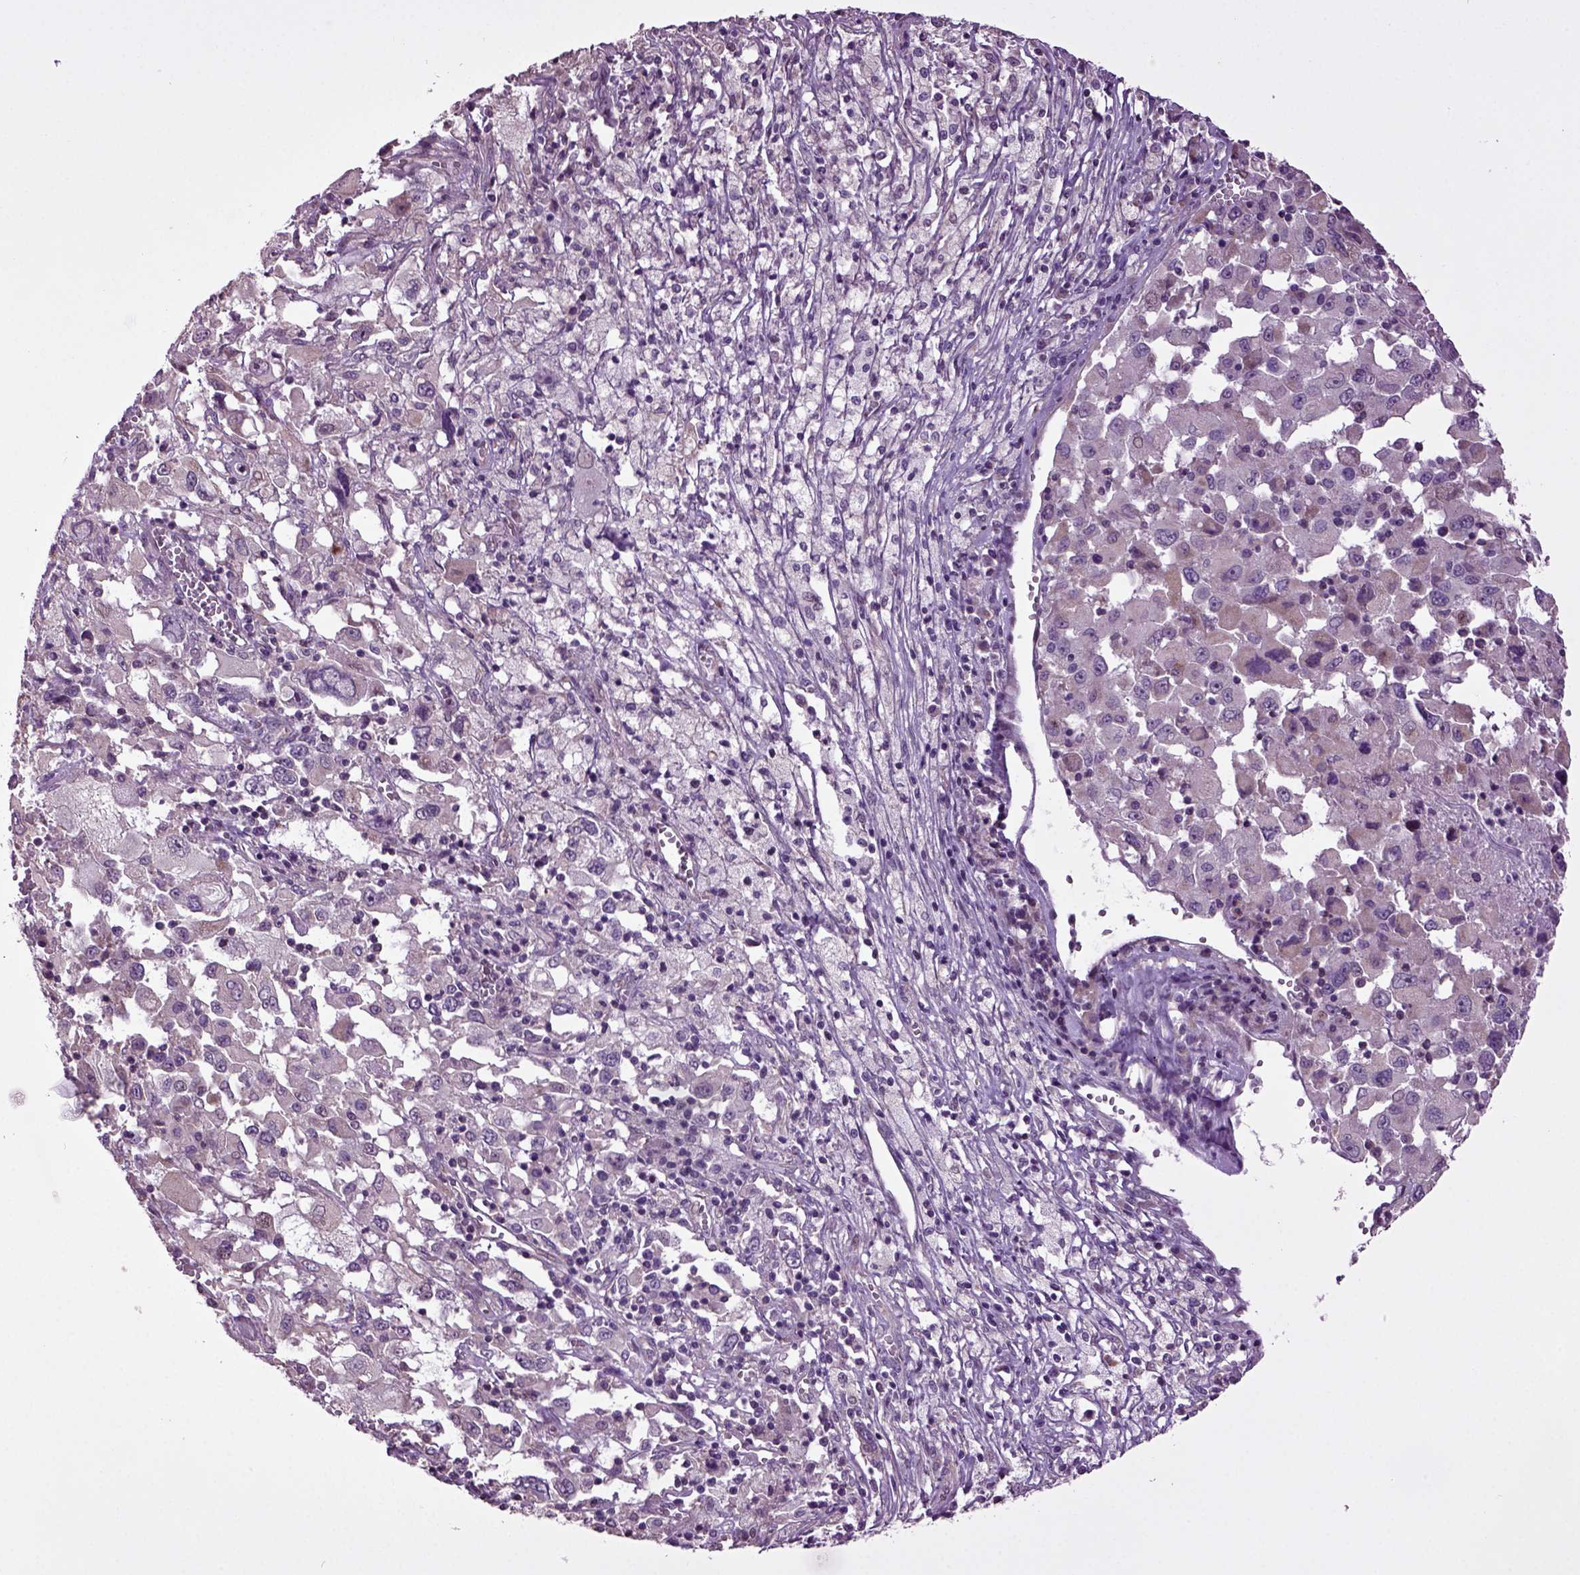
{"staining": {"intensity": "negative", "quantity": "none", "location": "none"}, "tissue": "melanoma", "cell_type": "Tumor cells", "image_type": "cancer", "snomed": [{"axis": "morphology", "description": "Malignant melanoma, Metastatic site"}, {"axis": "topography", "description": "Soft tissue"}], "caption": "Immunohistochemical staining of melanoma demonstrates no significant expression in tumor cells.", "gene": "HAGHL", "patient": {"sex": "male", "age": 50}}